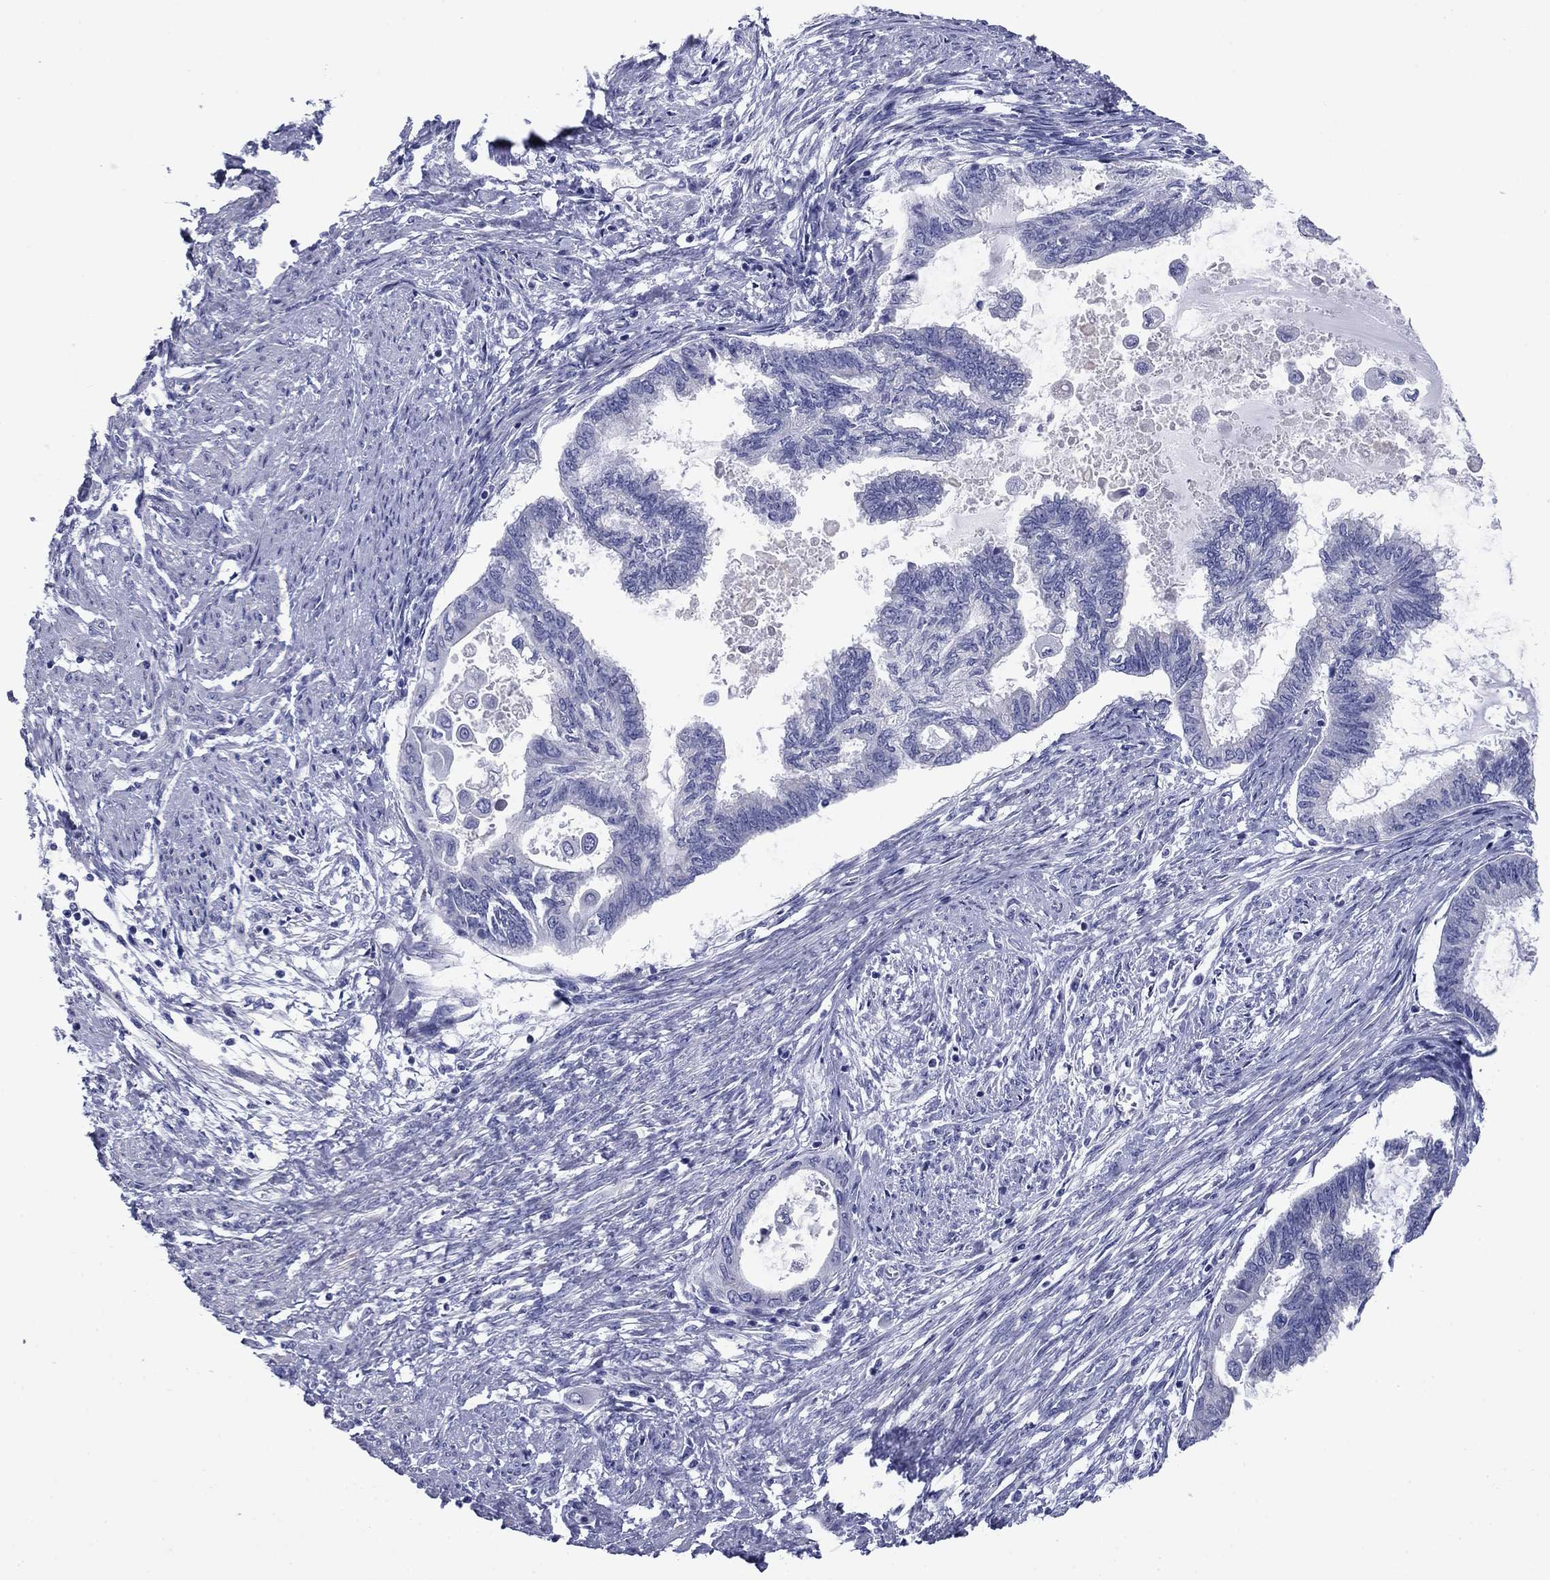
{"staining": {"intensity": "negative", "quantity": "none", "location": "none"}, "tissue": "endometrial cancer", "cell_type": "Tumor cells", "image_type": "cancer", "snomed": [{"axis": "morphology", "description": "Adenocarcinoma, NOS"}, {"axis": "topography", "description": "Endometrium"}], "caption": "Immunohistochemistry (IHC) micrograph of neoplastic tissue: endometrial cancer stained with DAB reveals no significant protein positivity in tumor cells.", "gene": "PRKCG", "patient": {"sex": "female", "age": 86}}